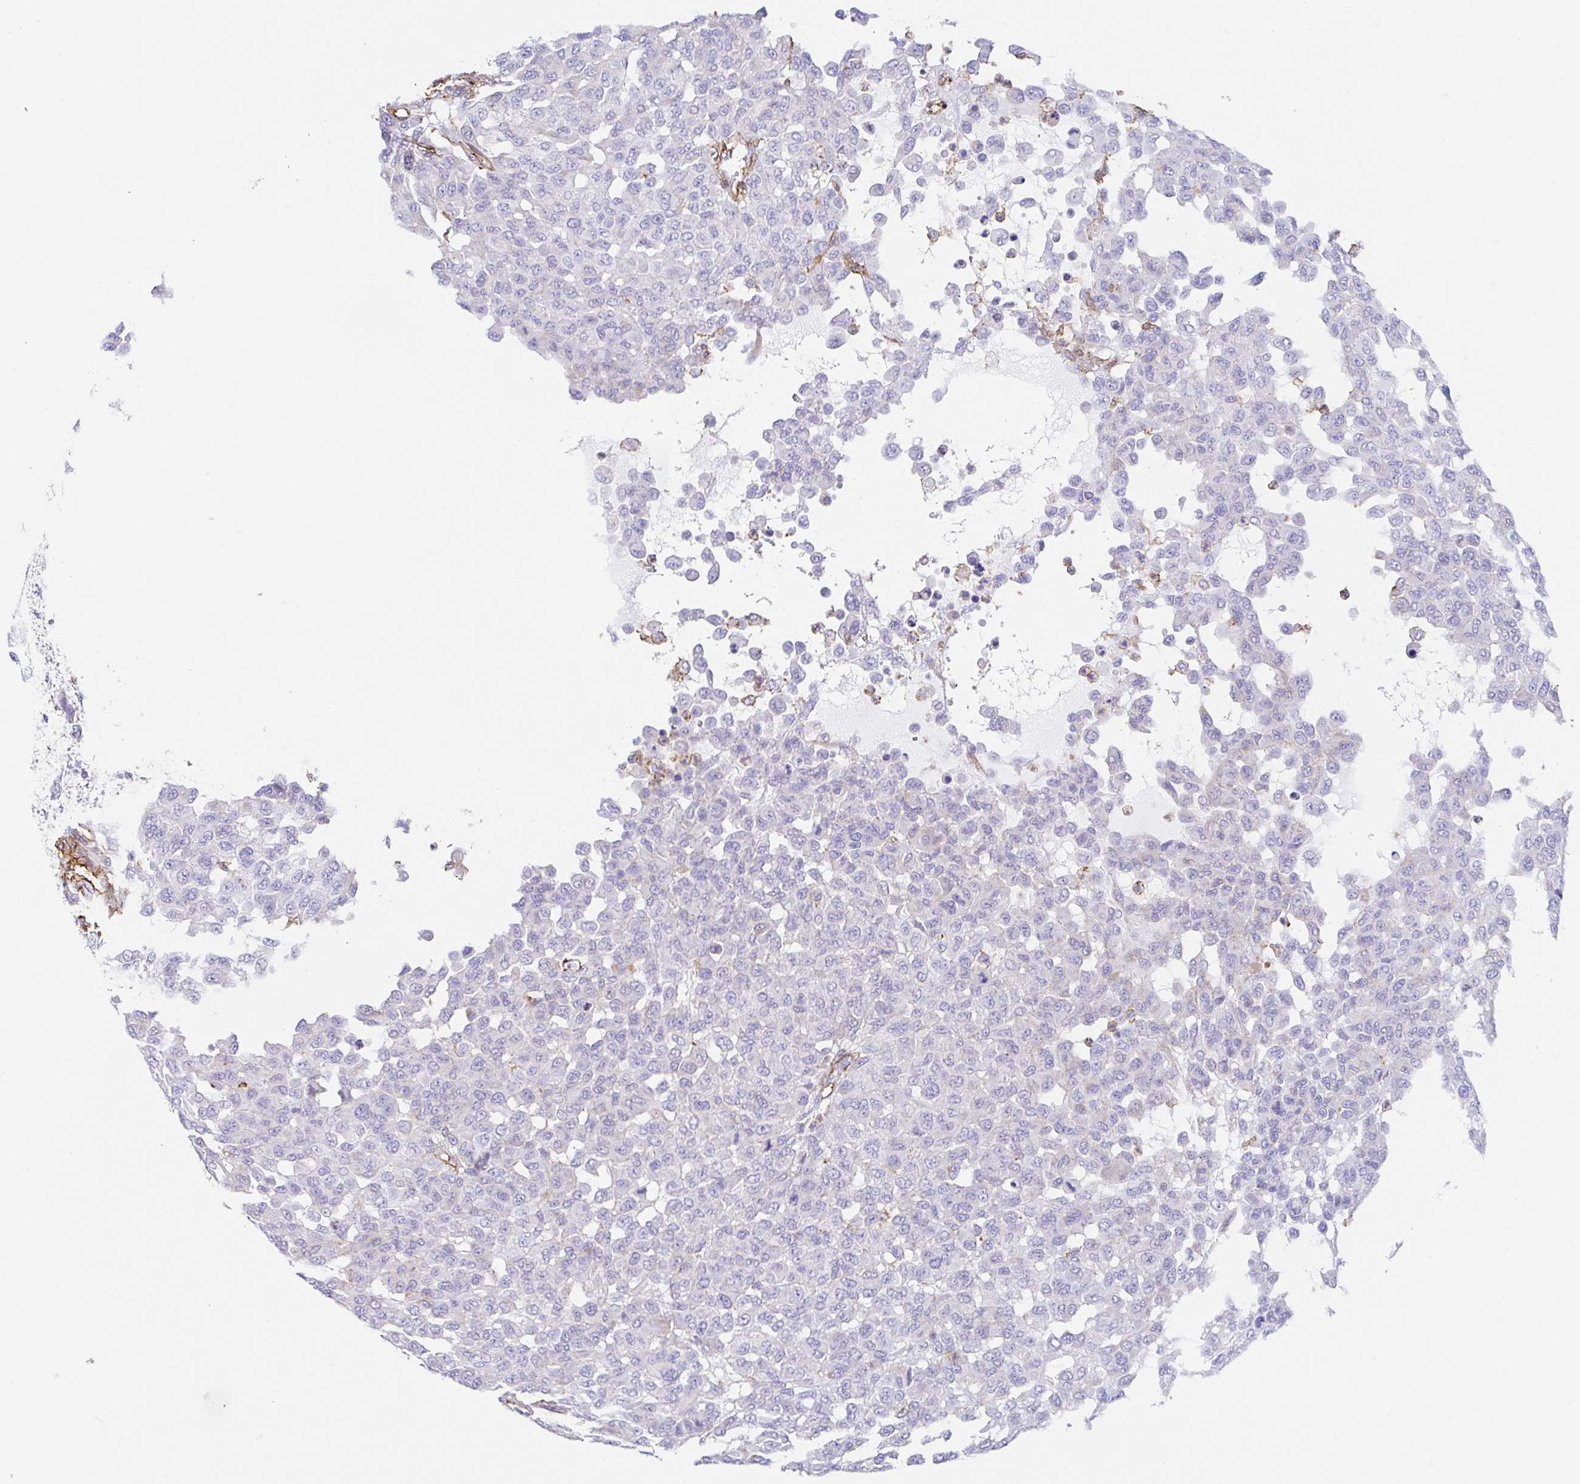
{"staining": {"intensity": "negative", "quantity": "none", "location": "none"}, "tissue": "melanoma", "cell_type": "Tumor cells", "image_type": "cancer", "snomed": [{"axis": "morphology", "description": "Malignant melanoma, NOS"}, {"axis": "topography", "description": "Skin"}], "caption": "Tumor cells show no significant protein positivity in malignant melanoma. (DAB IHC, high magnification).", "gene": "MTTP", "patient": {"sex": "male", "age": 62}}